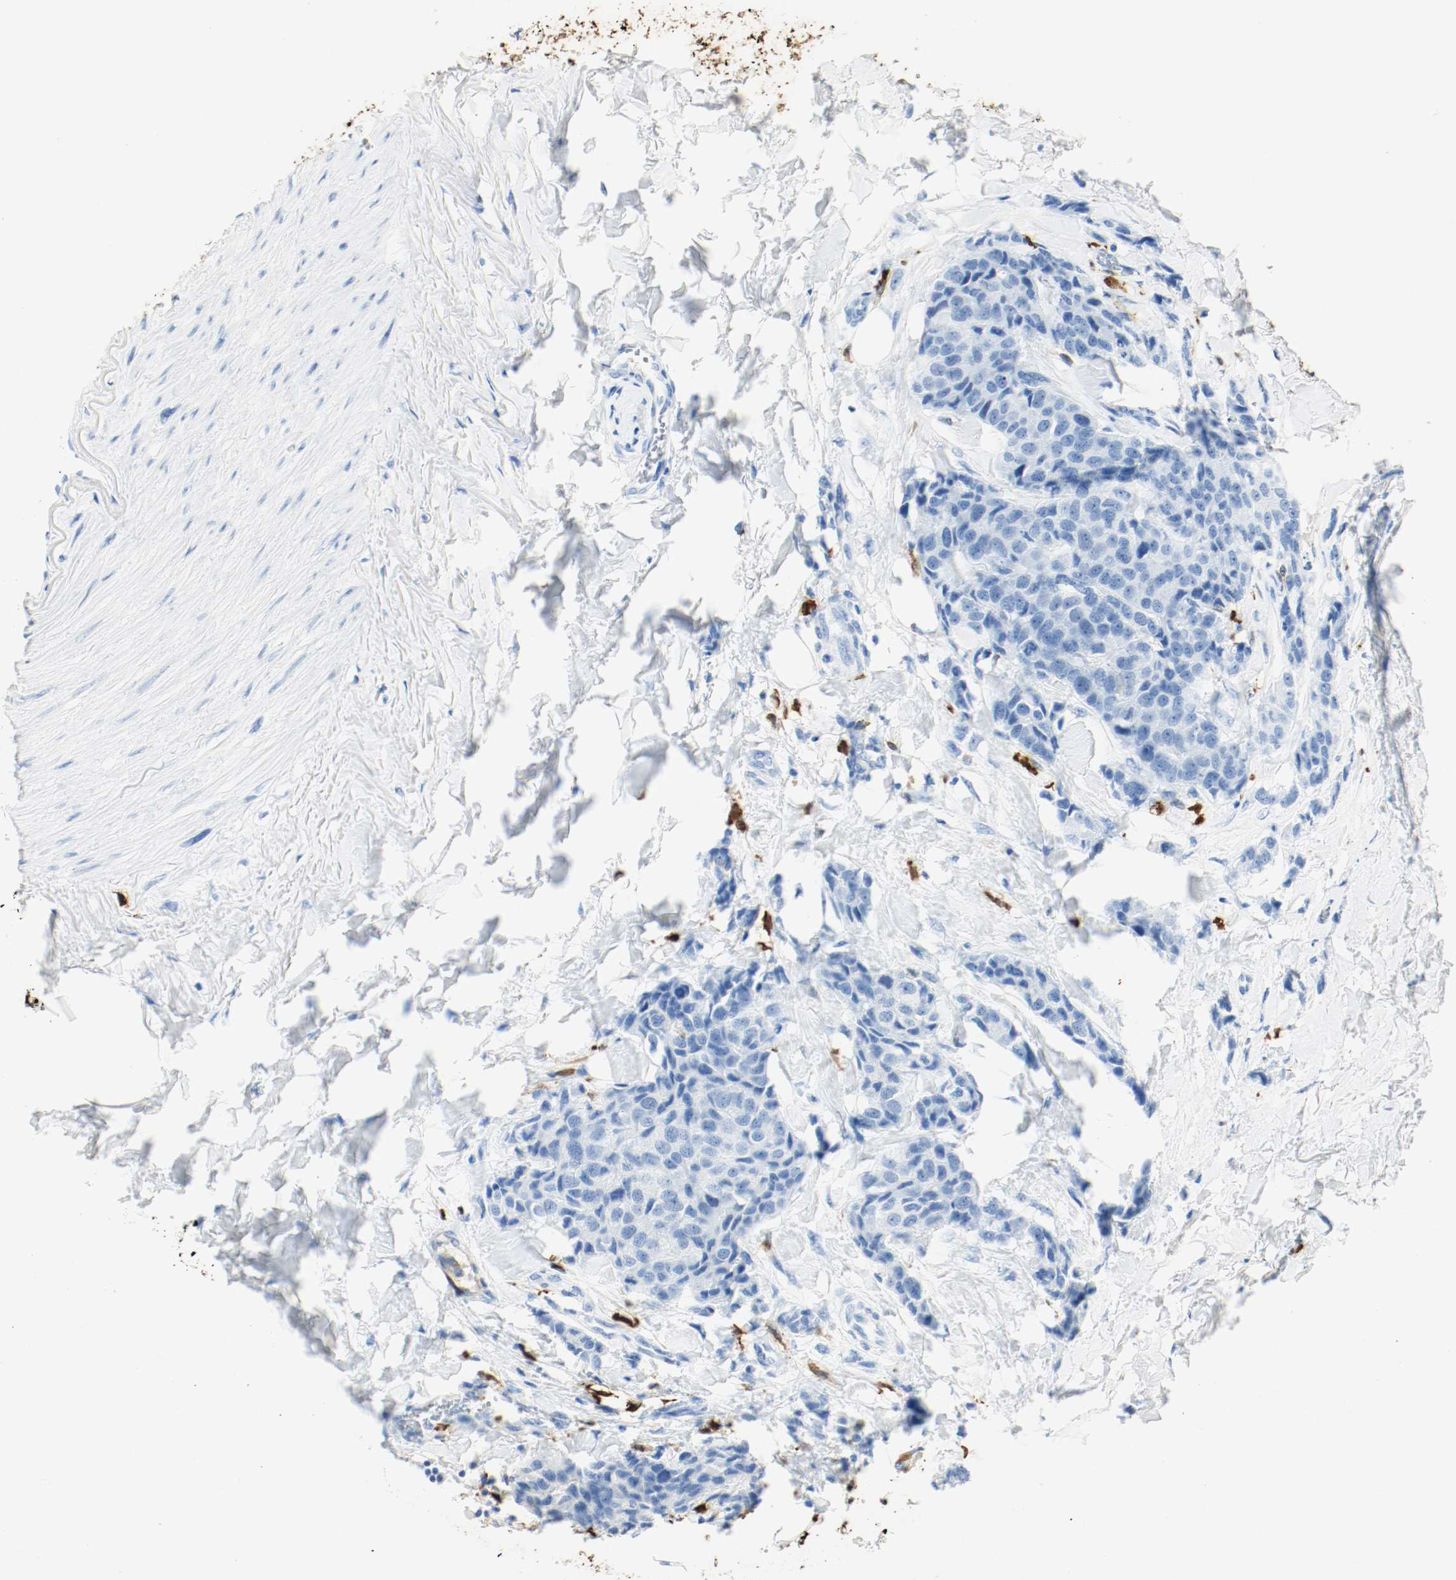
{"staining": {"intensity": "negative", "quantity": "none", "location": "none"}, "tissue": "breast cancer", "cell_type": "Tumor cells", "image_type": "cancer", "snomed": [{"axis": "morphology", "description": "Duct carcinoma"}, {"axis": "topography", "description": "Breast"}], "caption": "Tumor cells are negative for protein expression in human breast invasive ductal carcinoma. (Brightfield microscopy of DAB (3,3'-diaminobenzidine) immunohistochemistry (IHC) at high magnification).", "gene": "S100A9", "patient": {"sex": "female", "age": 80}}